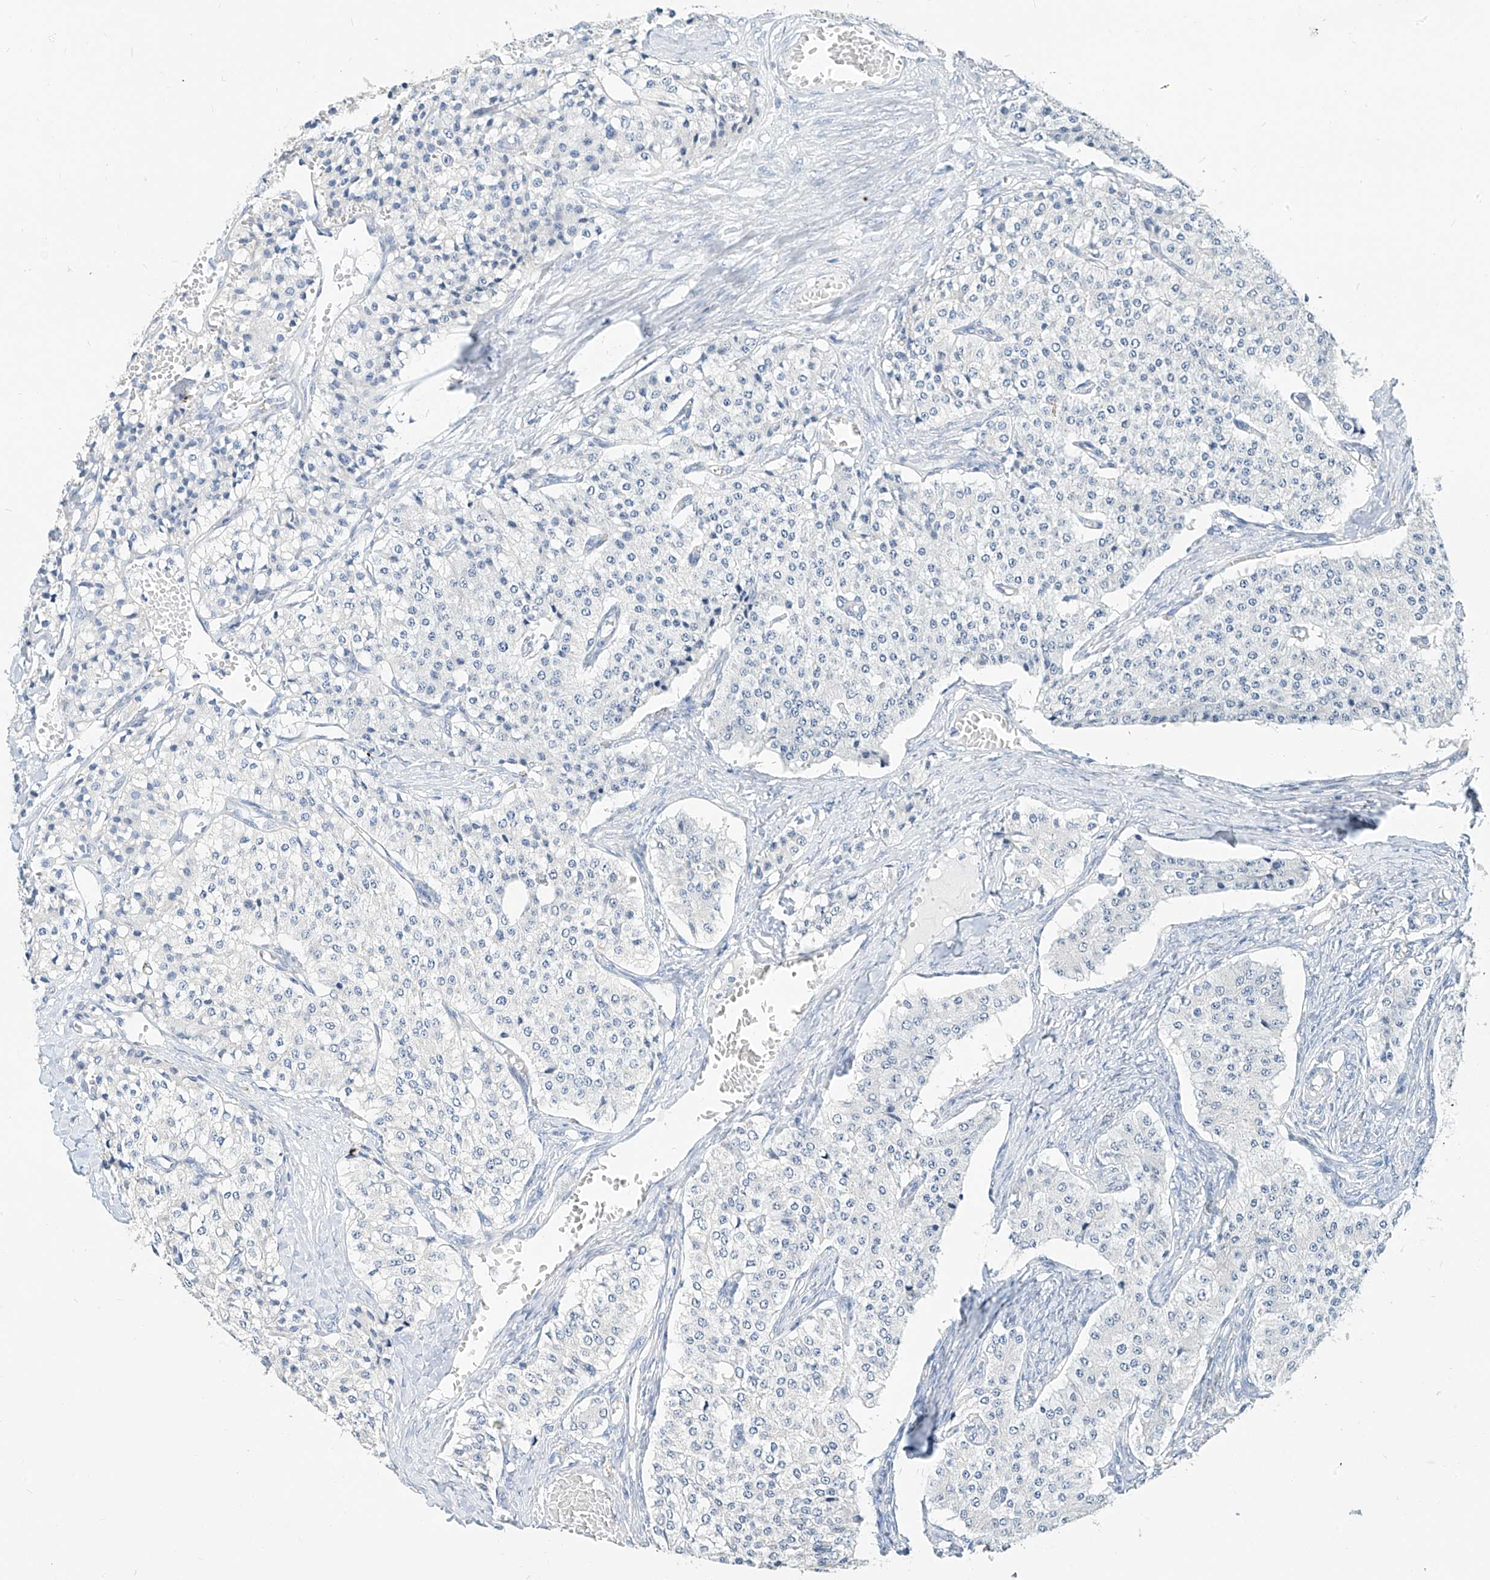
{"staining": {"intensity": "negative", "quantity": "none", "location": "none"}, "tissue": "carcinoid", "cell_type": "Tumor cells", "image_type": "cancer", "snomed": [{"axis": "morphology", "description": "Carcinoid, malignant, NOS"}, {"axis": "topography", "description": "Colon"}], "caption": "Immunohistochemistry (IHC) micrograph of neoplastic tissue: human carcinoid stained with DAB (3,3'-diaminobenzidine) exhibits no significant protein expression in tumor cells.", "gene": "ZZEF1", "patient": {"sex": "female", "age": 52}}